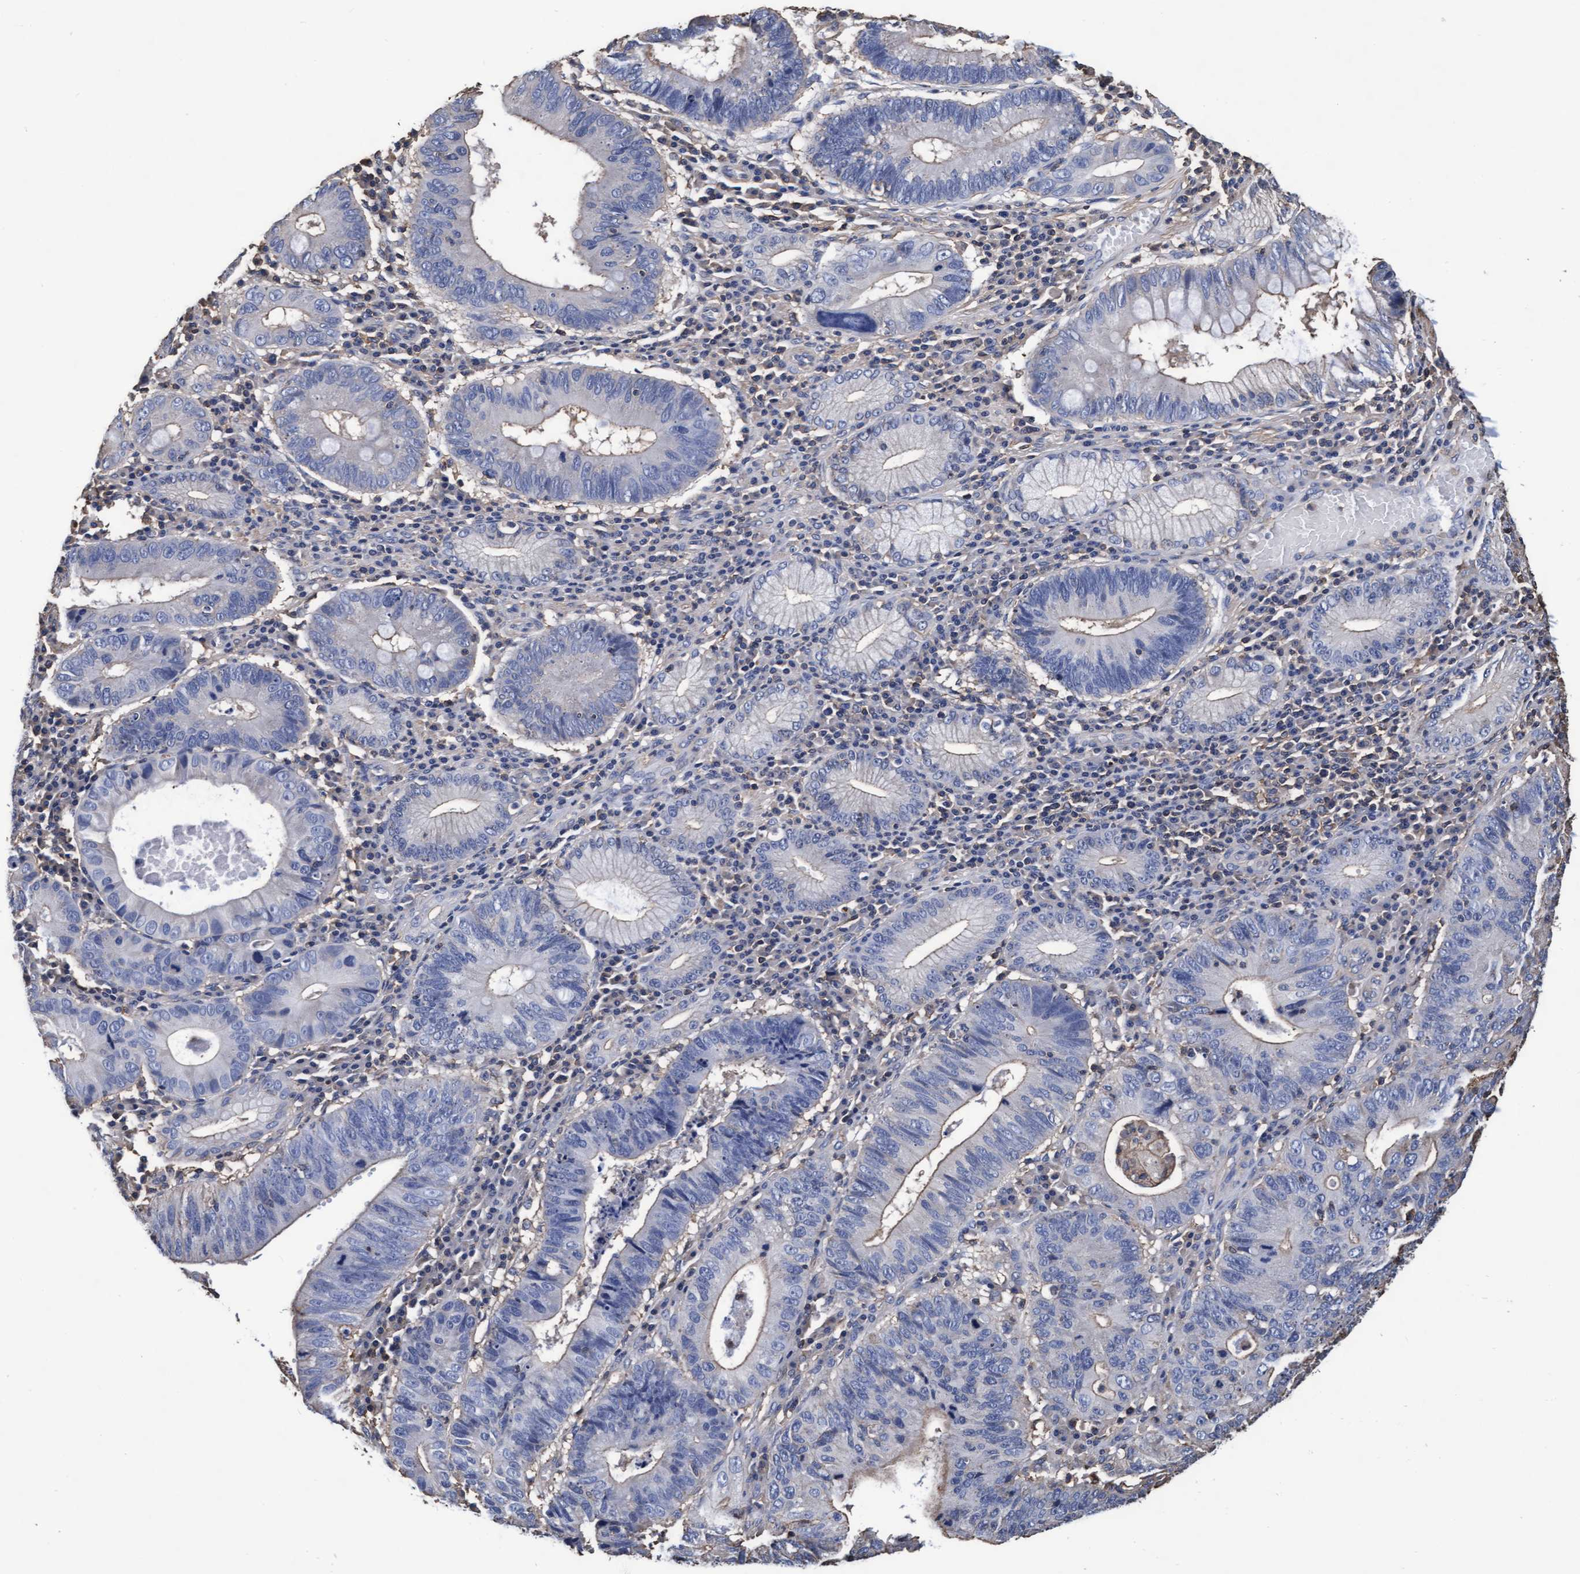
{"staining": {"intensity": "negative", "quantity": "none", "location": "none"}, "tissue": "stomach cancer", "cell_type": "Tumor cells", "image_type": "cancer", "snomed": [{"axis": "morphology", "description": "Adenocarcinoma, NOS"}, {"axis": "topography", "description": "Stomach"}], "caption": "This is a photomicrograph of immunohistochemistry staining of stomach adenocarcinoma, which shows no expression in tumor cells.", "gene": "GRHPR", "patient": {"sex": "male", "age": 59}}